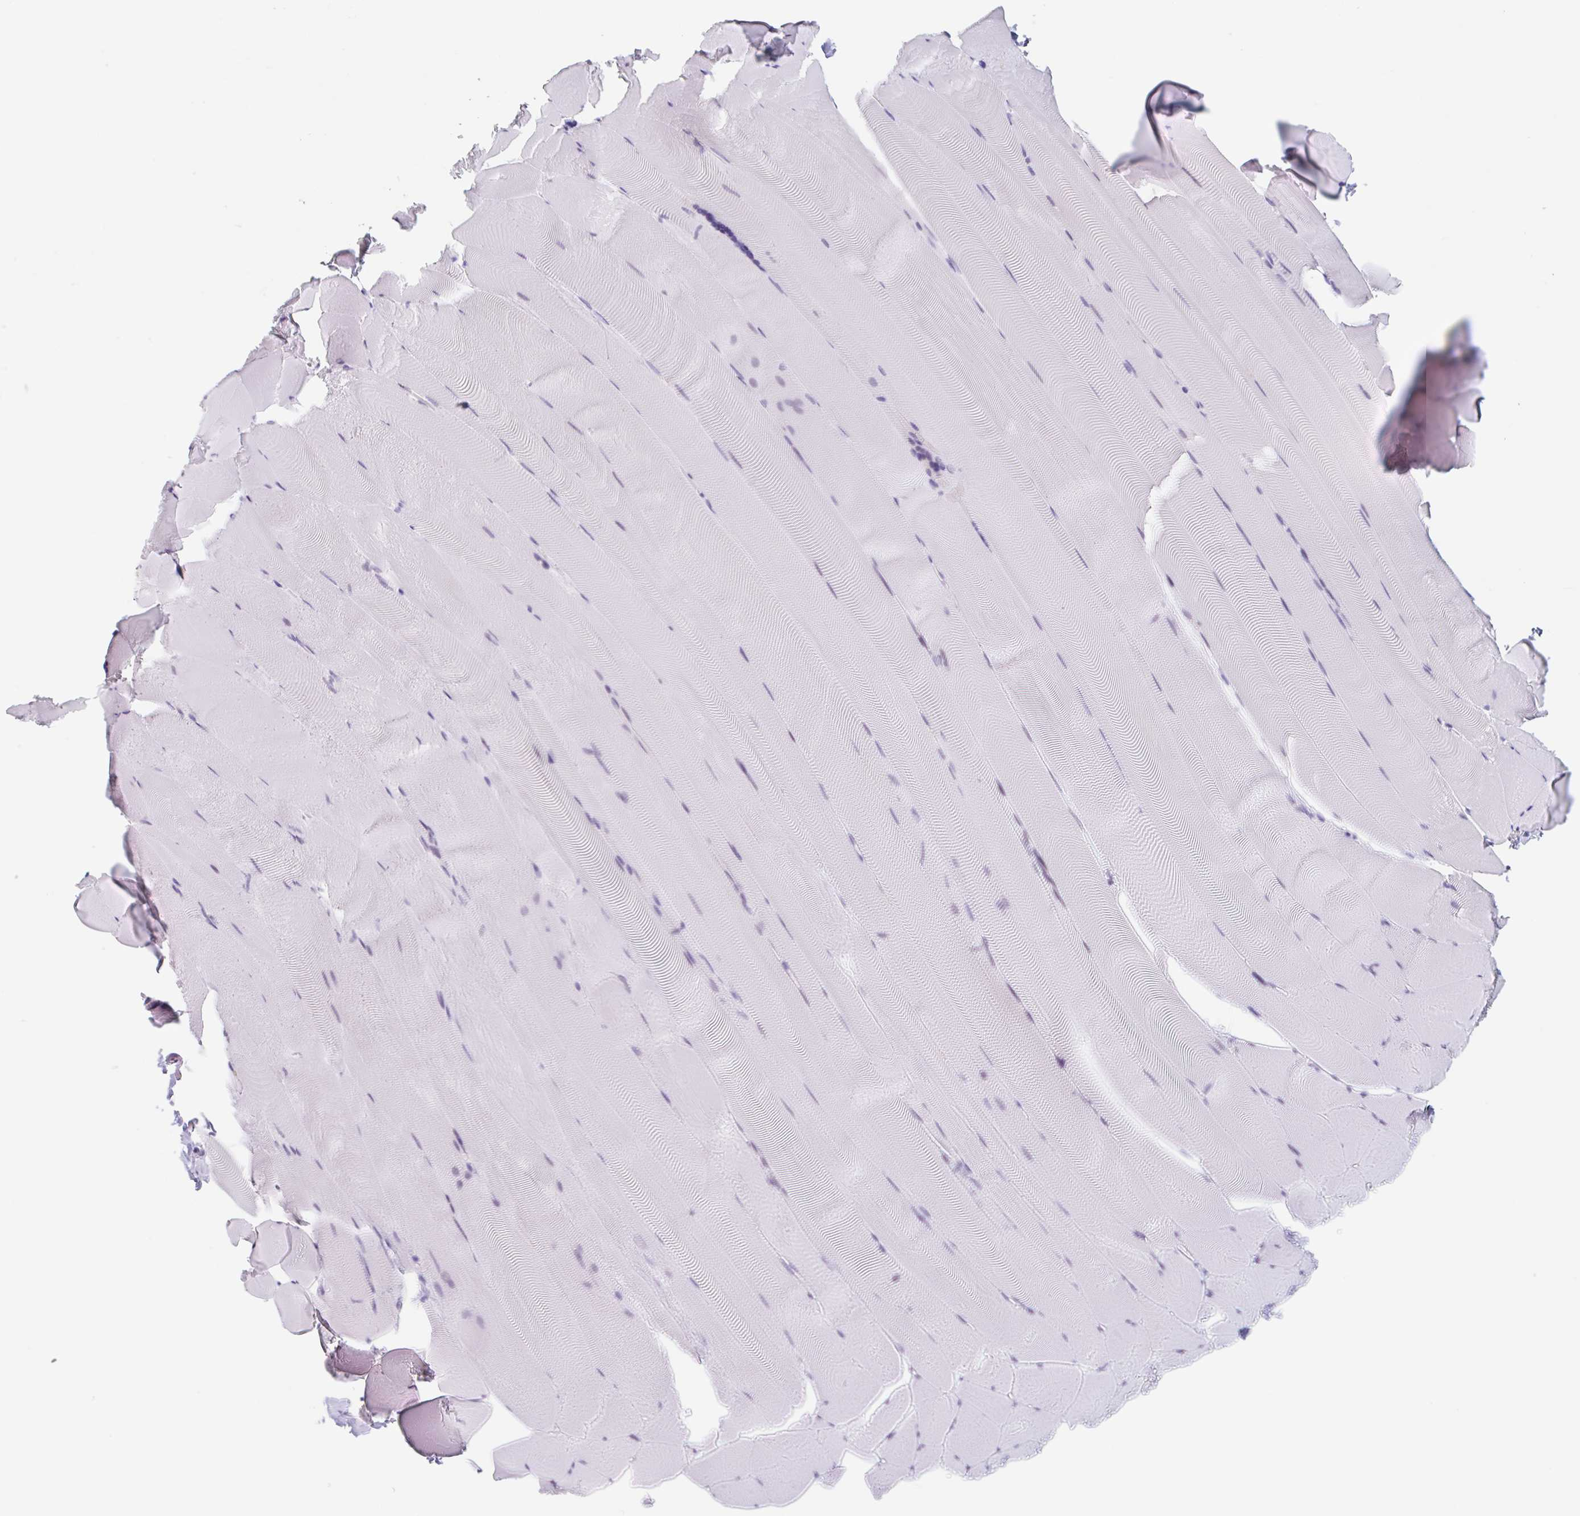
{"staining": {"intensity": "negative", "quantity": "none", "location": "none"}, "tissue": "skeletal muscle", "cell_type": "Myocytes", "image_type": "normal", "snomed": [{"axis": "morphology", "description": "Normal tissue, NOS"}, {"axis": "topography", "description": "Skeletal muscle"}], "caption": "The image demonstrates no staining of myocytes in unremarkable skeletal muscle.", "gene": "EMC4", "patient": {"sex": "female", "age": 64}}